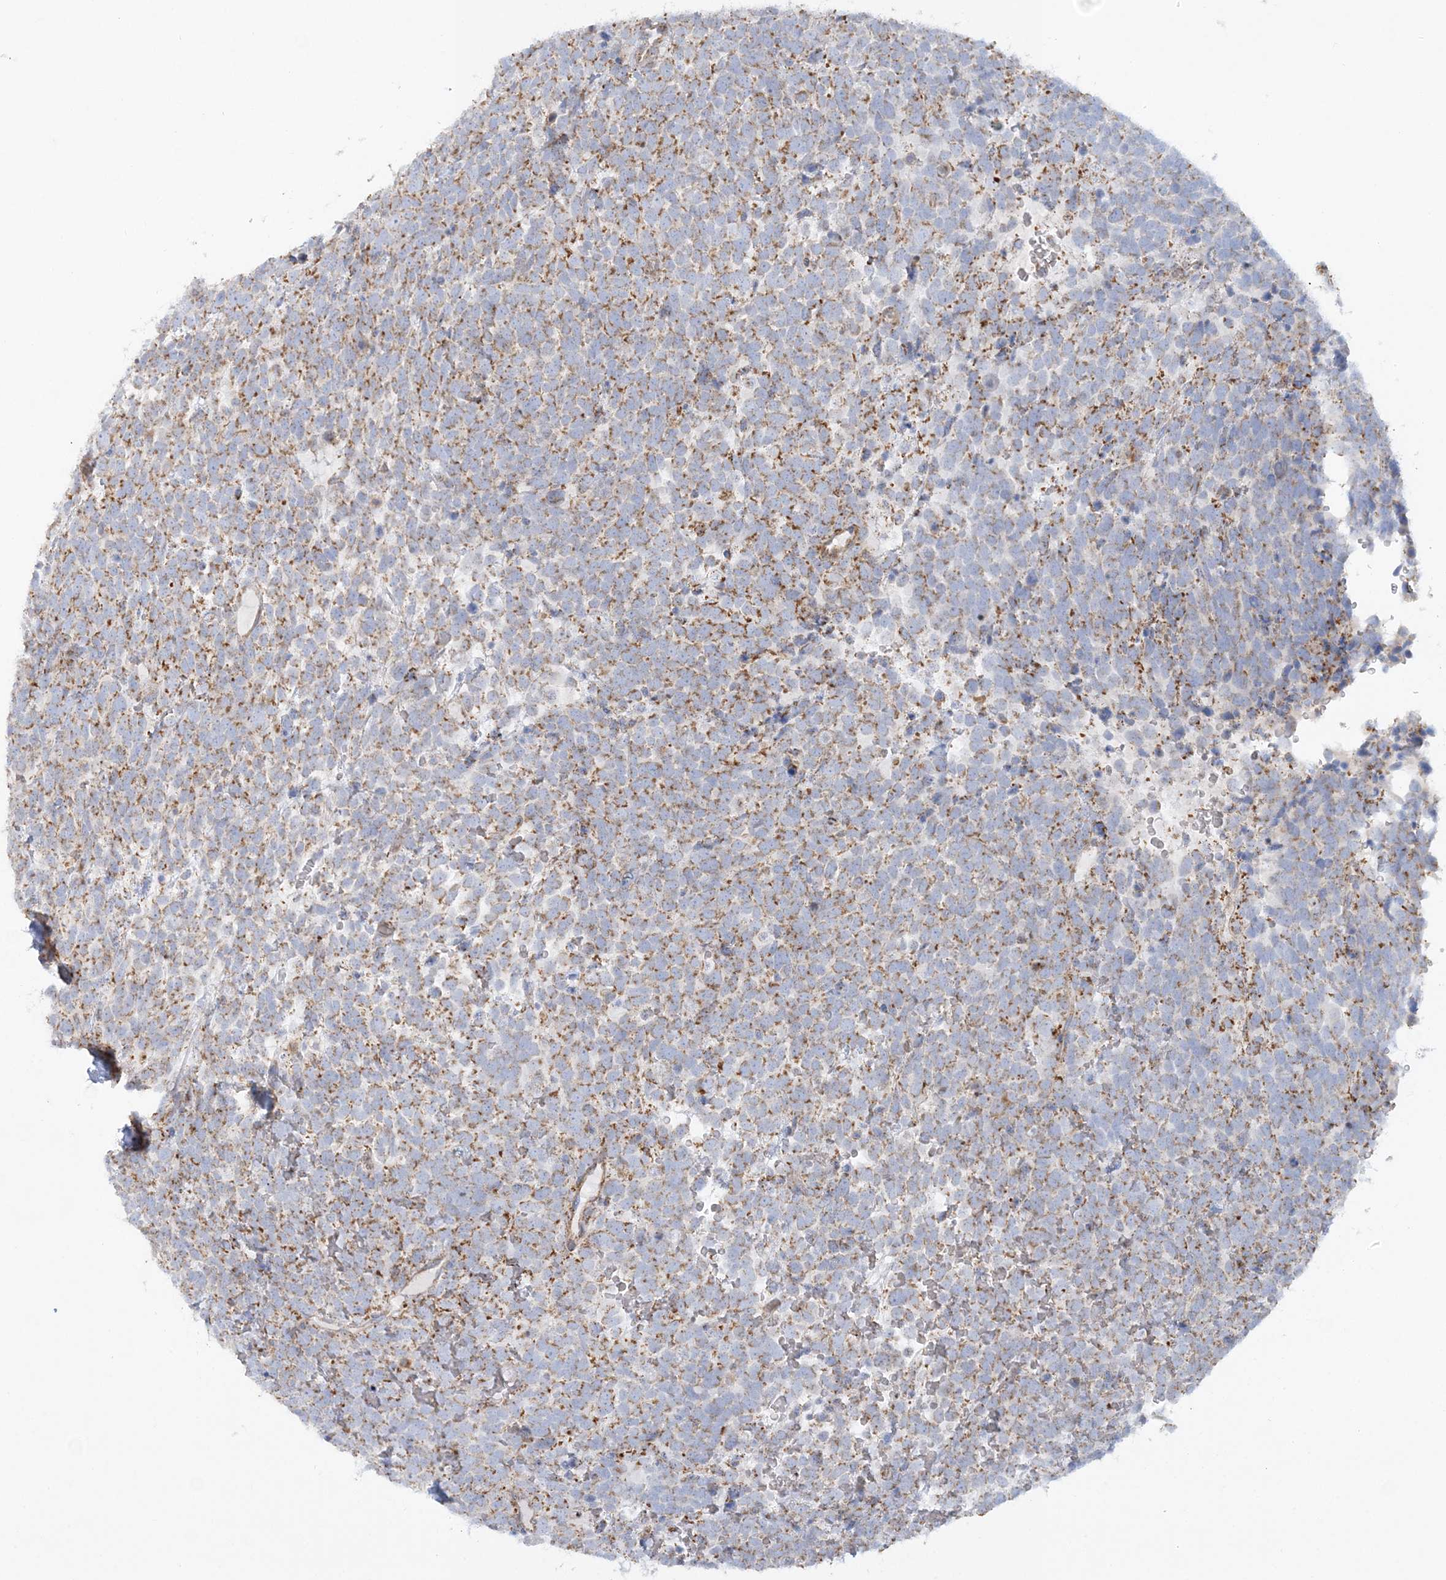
{"staining": {"intensity": "moderate", "quantity": "25%-75%", "location": "cytoplasmic/membranous"}, "tissue": "urothelial cancer", "cell_type": "Tumor cells", "image_type": "cancer", "snomed": [{"axis": "morphology", "description": "Urothelial carcinoma, High grade"}, {"axis": "topography", "description": "Urinary bladder"}], "caption": "A brown stain highlights moderate cytoplasmic/membranous expression of a protein in urothelial cancer tumor cells. (Stains: DAB in brown, nuclei in blue, Microscopy: brightfield microscopy at high magnification).", "gene": "TBC1D14", "patient": {"sex": "female", "age": 82}}